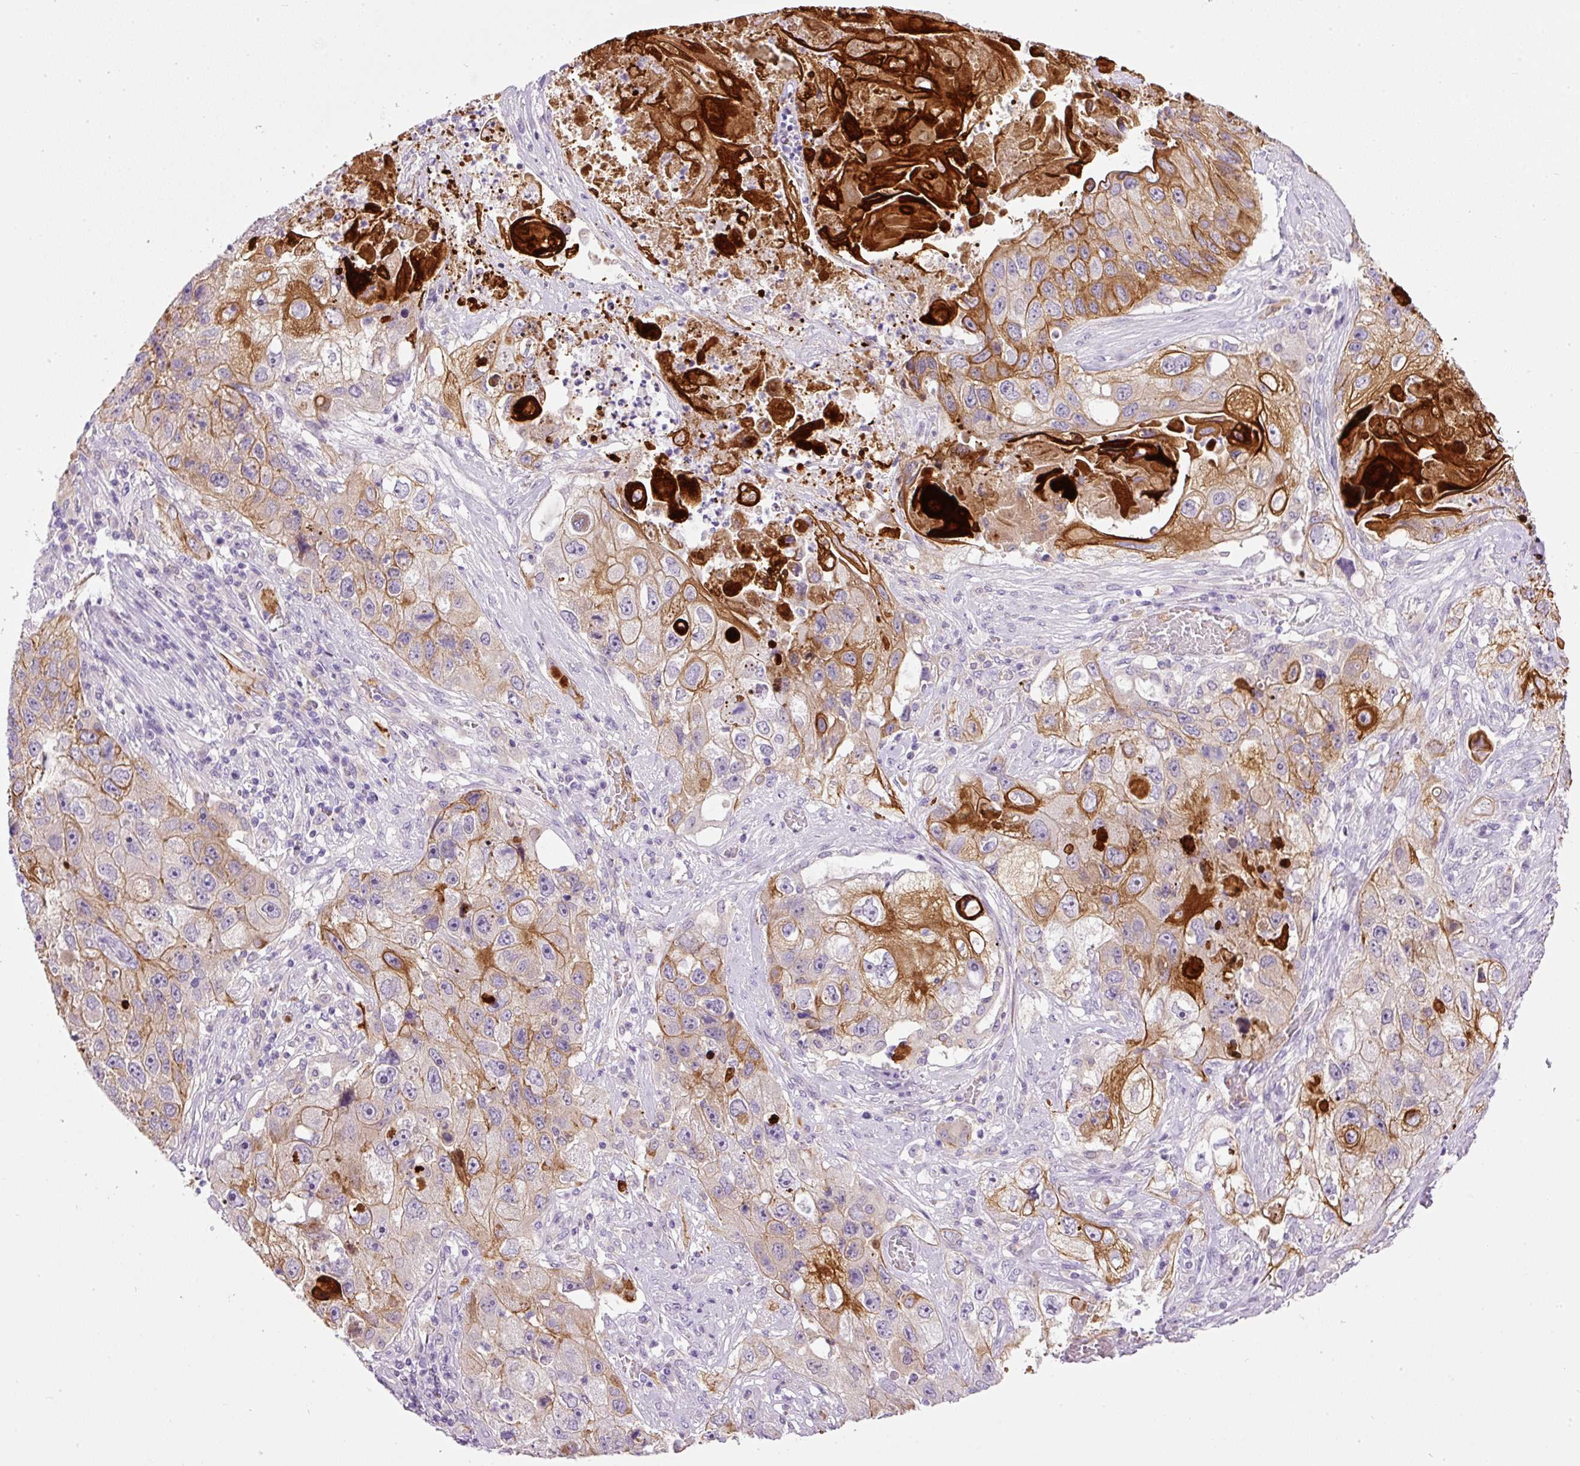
{"staining": {"intensity": "moderate", "quantity": ">75%", "location": "cytoplasmic/membranous"}, "tissue": "lung cancer", "cell_type": "Tumor cells", "image_type": "cancer", "snomed": [{"axis": "morphology", "description": "Squamous cell carcinoma, NOS"}, {"axis": "topography", "description": "Lung"}], "caption": "Protein expression analysis of human squamous cell carcinoma (lung) reveals moderate cytoplasmic/membranous staining in approximately >75% of tumor cells.", "gene": "SRC", "patient": {"sex": "male", "age": 61}}